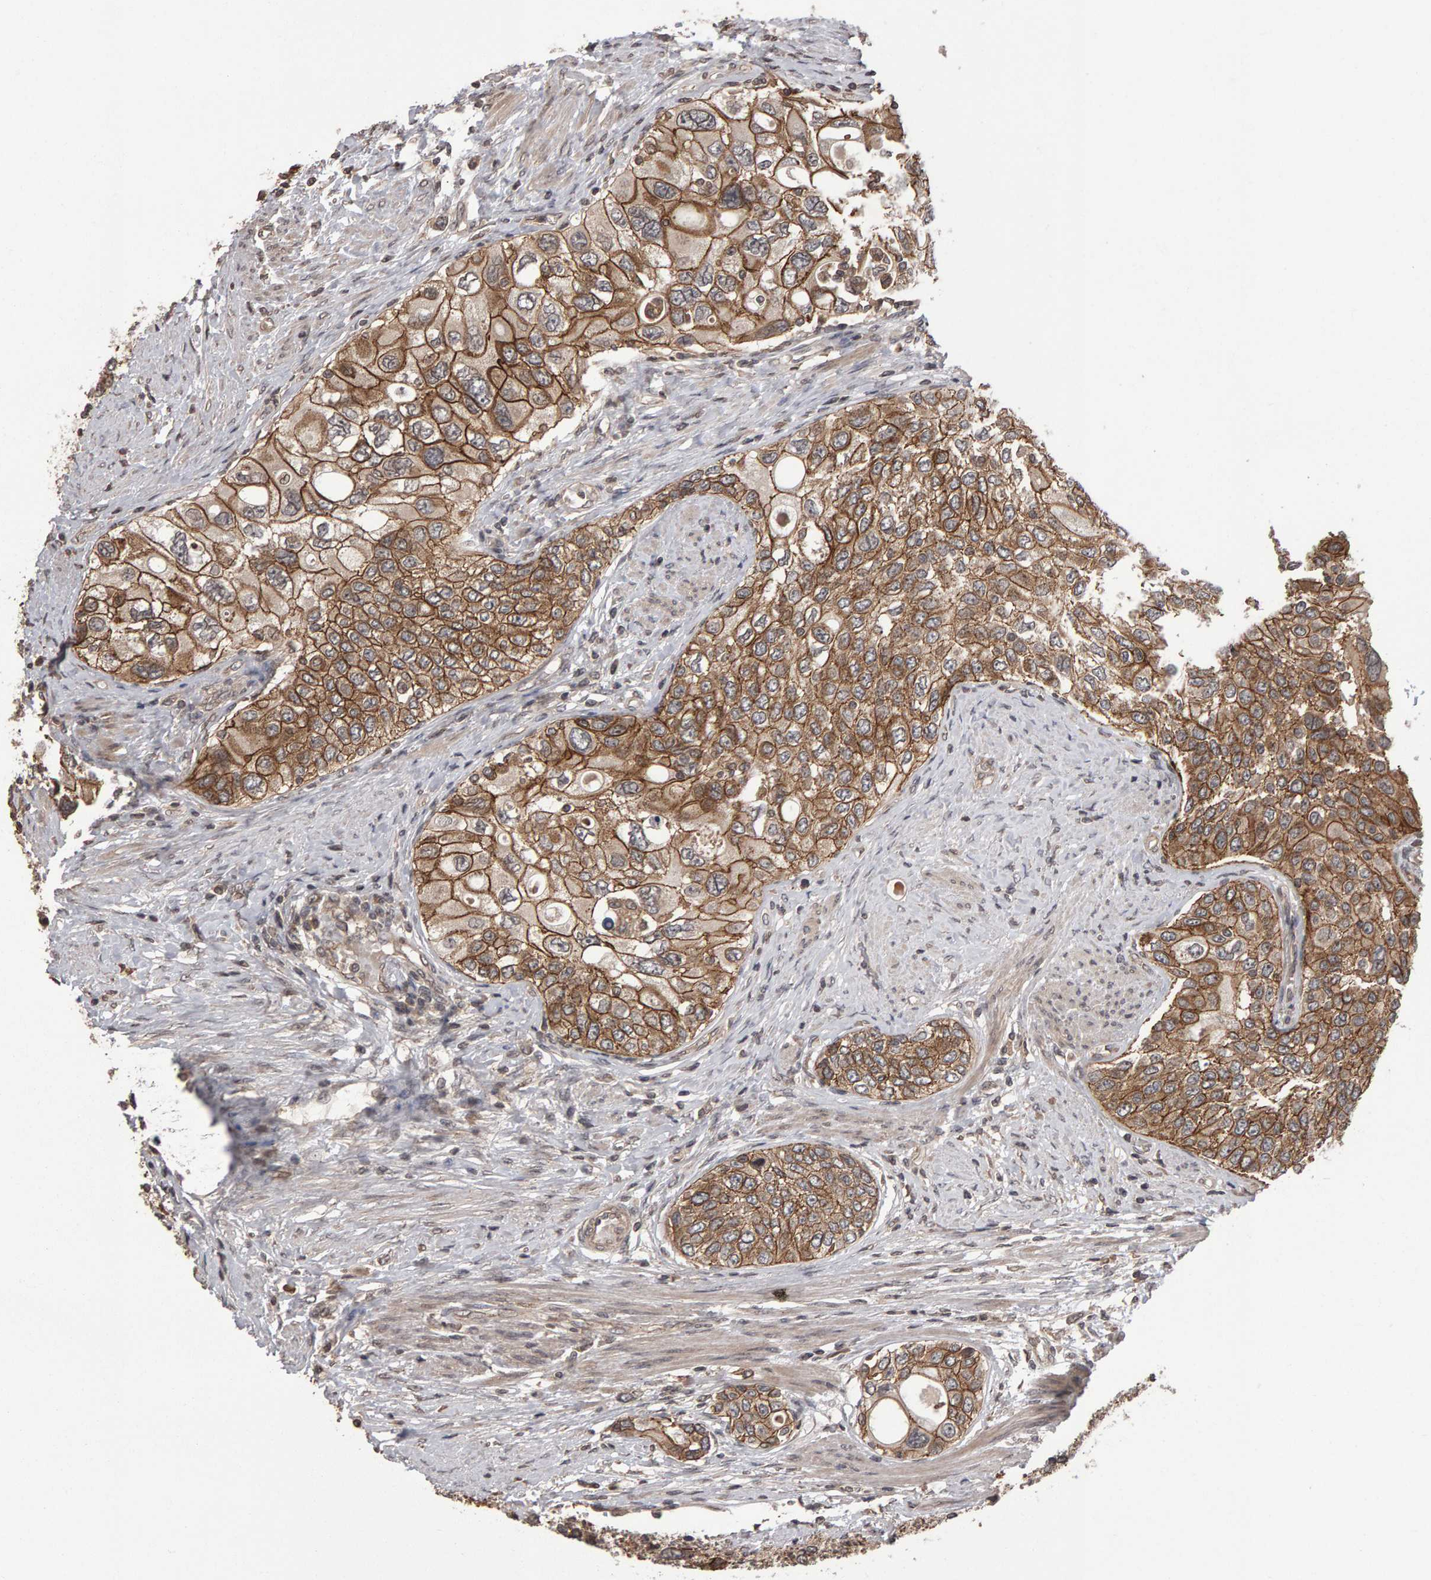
{"staining": {"intensity": "moderate", "quantity": ">75%", "location": "cytoplasmic/membranous"}, "tissue": "urothelial cancer", "cell_type": "Tumor cells", "image_type": "cancer", "snomed": [{"axis": "morphology", "description": "Urothelial carcinoma, High grade"}, {"axis": "topography", "description": "Urinary bladder"}], "caption": "The immunohistochemical stain labels moderate cytoplasmic/membranous expression in tumor cells of urothelial cancer tissue.", "gene": "SCRIB", "patient": {"sex": "female", "age": 56}}